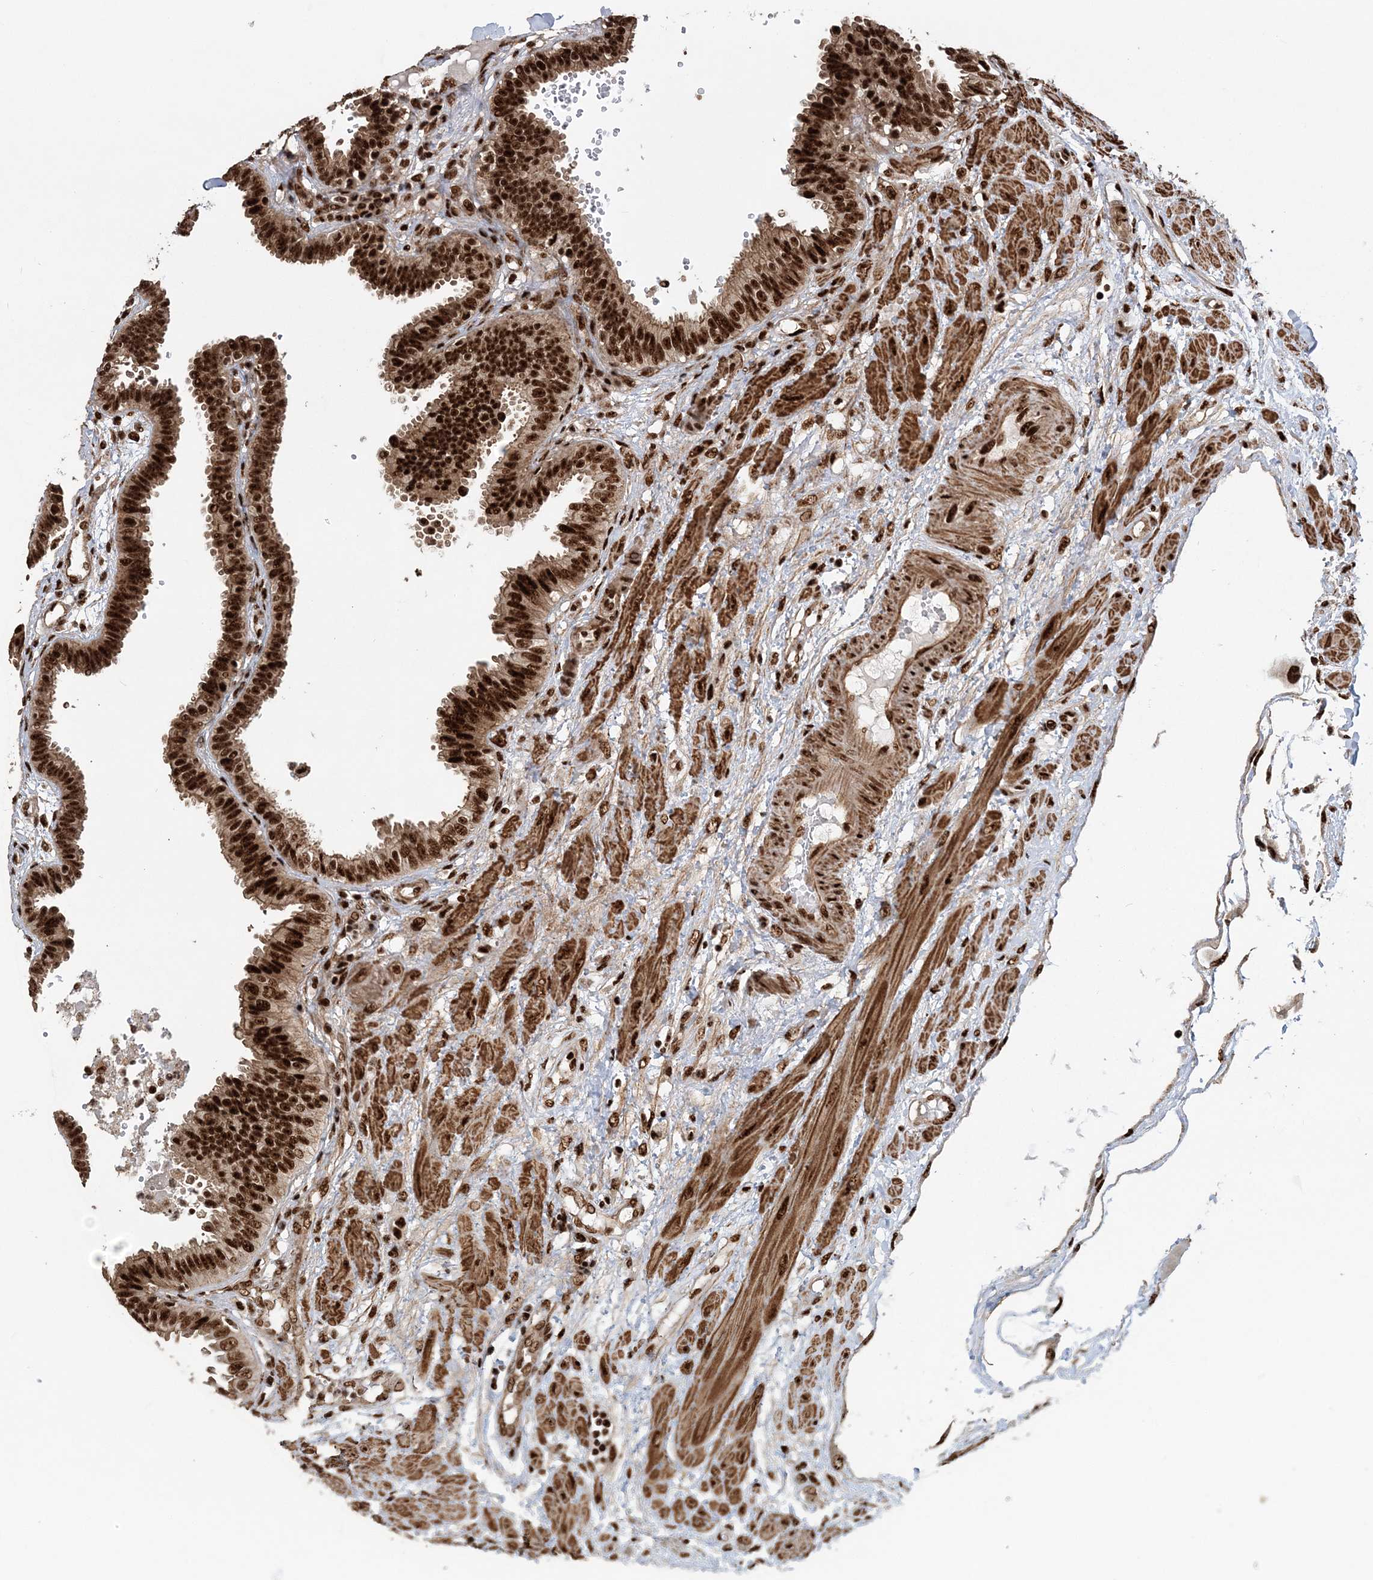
{"staining": {"intensity": "strong", "quantity": ">75%", "location": "nuclear"}, "tissue": "fallopian tube", "cell_type": "Glandular cells", "image_type": "normal", "snomed": [{"axis": "morphology", "description": "Normal tissue, NOS"}, {"axis": "topography", "description": "Fallopian tube"}], "caption": "Strong nuclear protein positivity is seen in approximately >75% of glandular cells in fallopian tube.", "gene": "EXOSC8", "patient": {"sex": "female", "age": 32}}